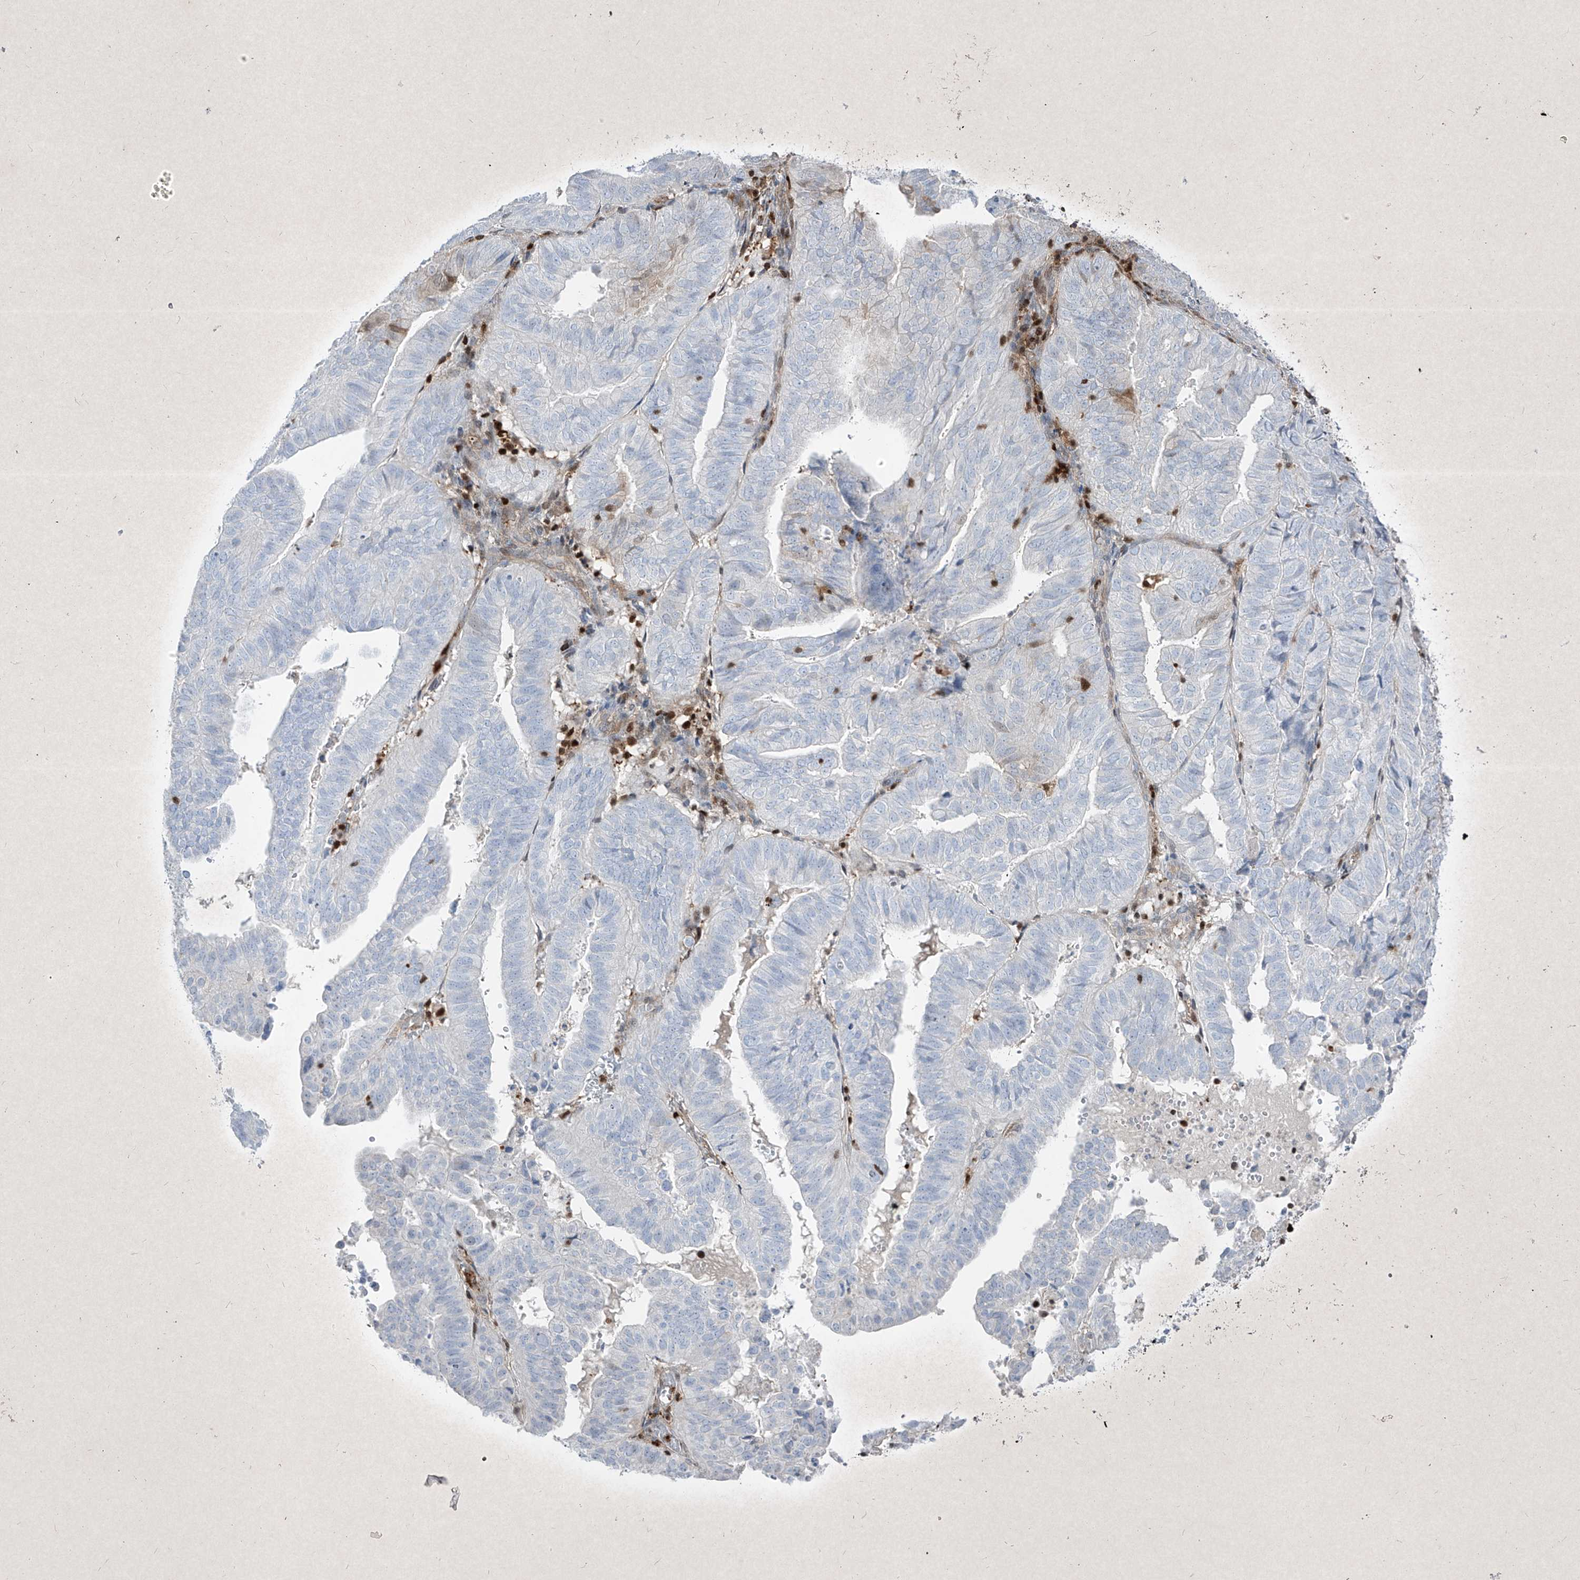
{"staining": {"intensity": "negative", "quantity": "none", "location": "none"}, "tissue": "endometrial cancer", "cell_type": "Tumor cells", "image_type": "cancer", "snomed": [{"axis": "morphology", "description": "Adenocarcinoma, NOS"}, {"axis": "topography", "description": "Uterus"}], "caption": "A histopathology image of human endometrial cancer is negative for staining in tumor cells.", "gene": "PSMB10", "patient": {"sex": "female", "age": 77}}